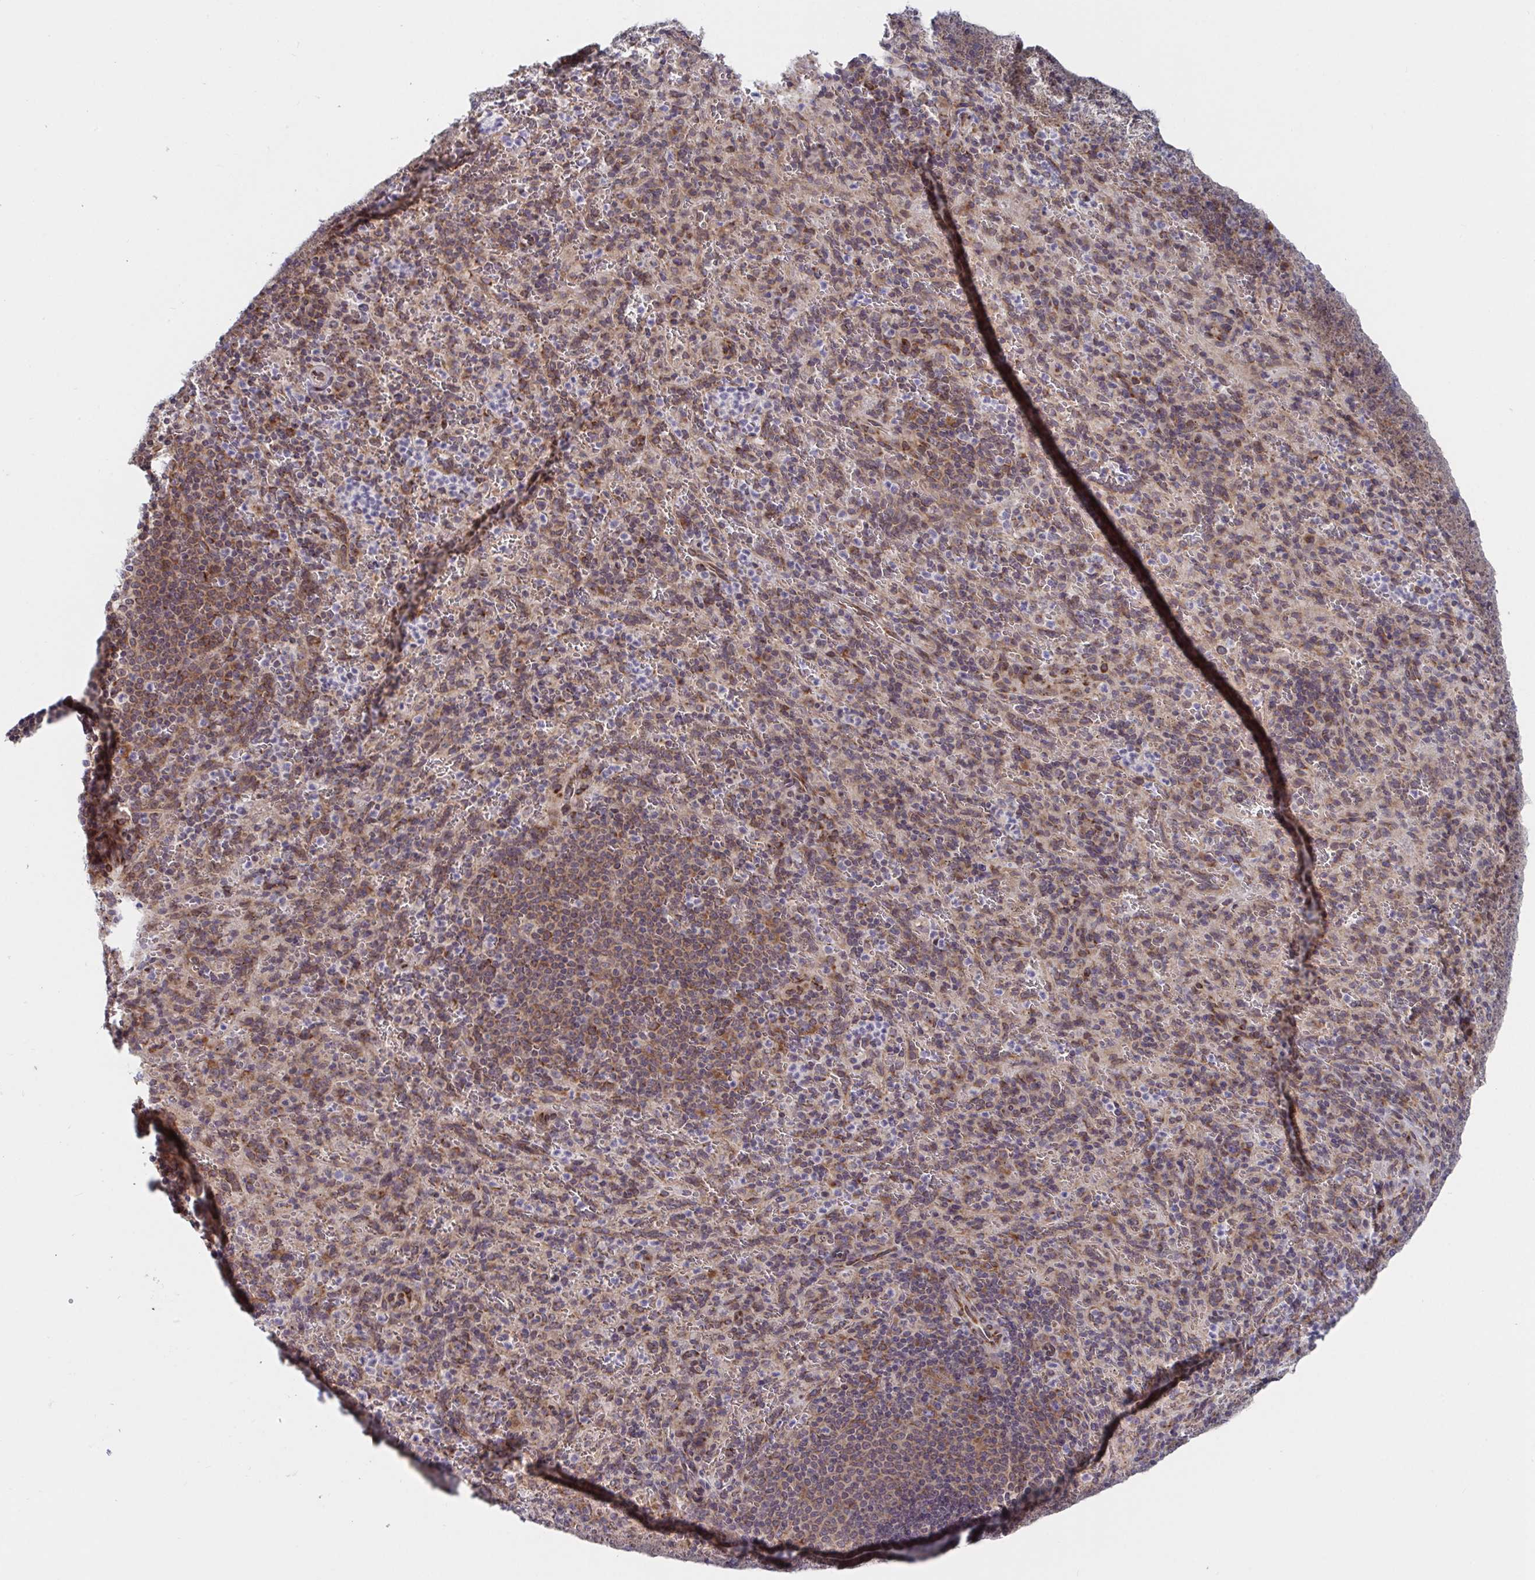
{"staining": {"intensity": "moderate", "quantity": "25%-75%", "location": "cytoplasmic/membranous"}, "tissue": "spleen", "cell_type": "Cells in red pulp", "image_type": "normal", "snomed": [{"axis": "morphology", "description": "Normal tissue, NOS"}, {"axis": "topography", "description": "Spleen"}], "caption": "A high-resolution micrograph shows IHC staining of unremarkable spleen, which displays moderate cytoplasmic/membranous staining in about 25%-75% of cells in red pulp. (Stains: DAB (3,3'-diaminobenzidine) in brown, nuclei in blue, Microscopy: brightfield microscopy at high magnification).", "gene": "ATP5MJ", "patient": {"sex": "male", "age": 57}}